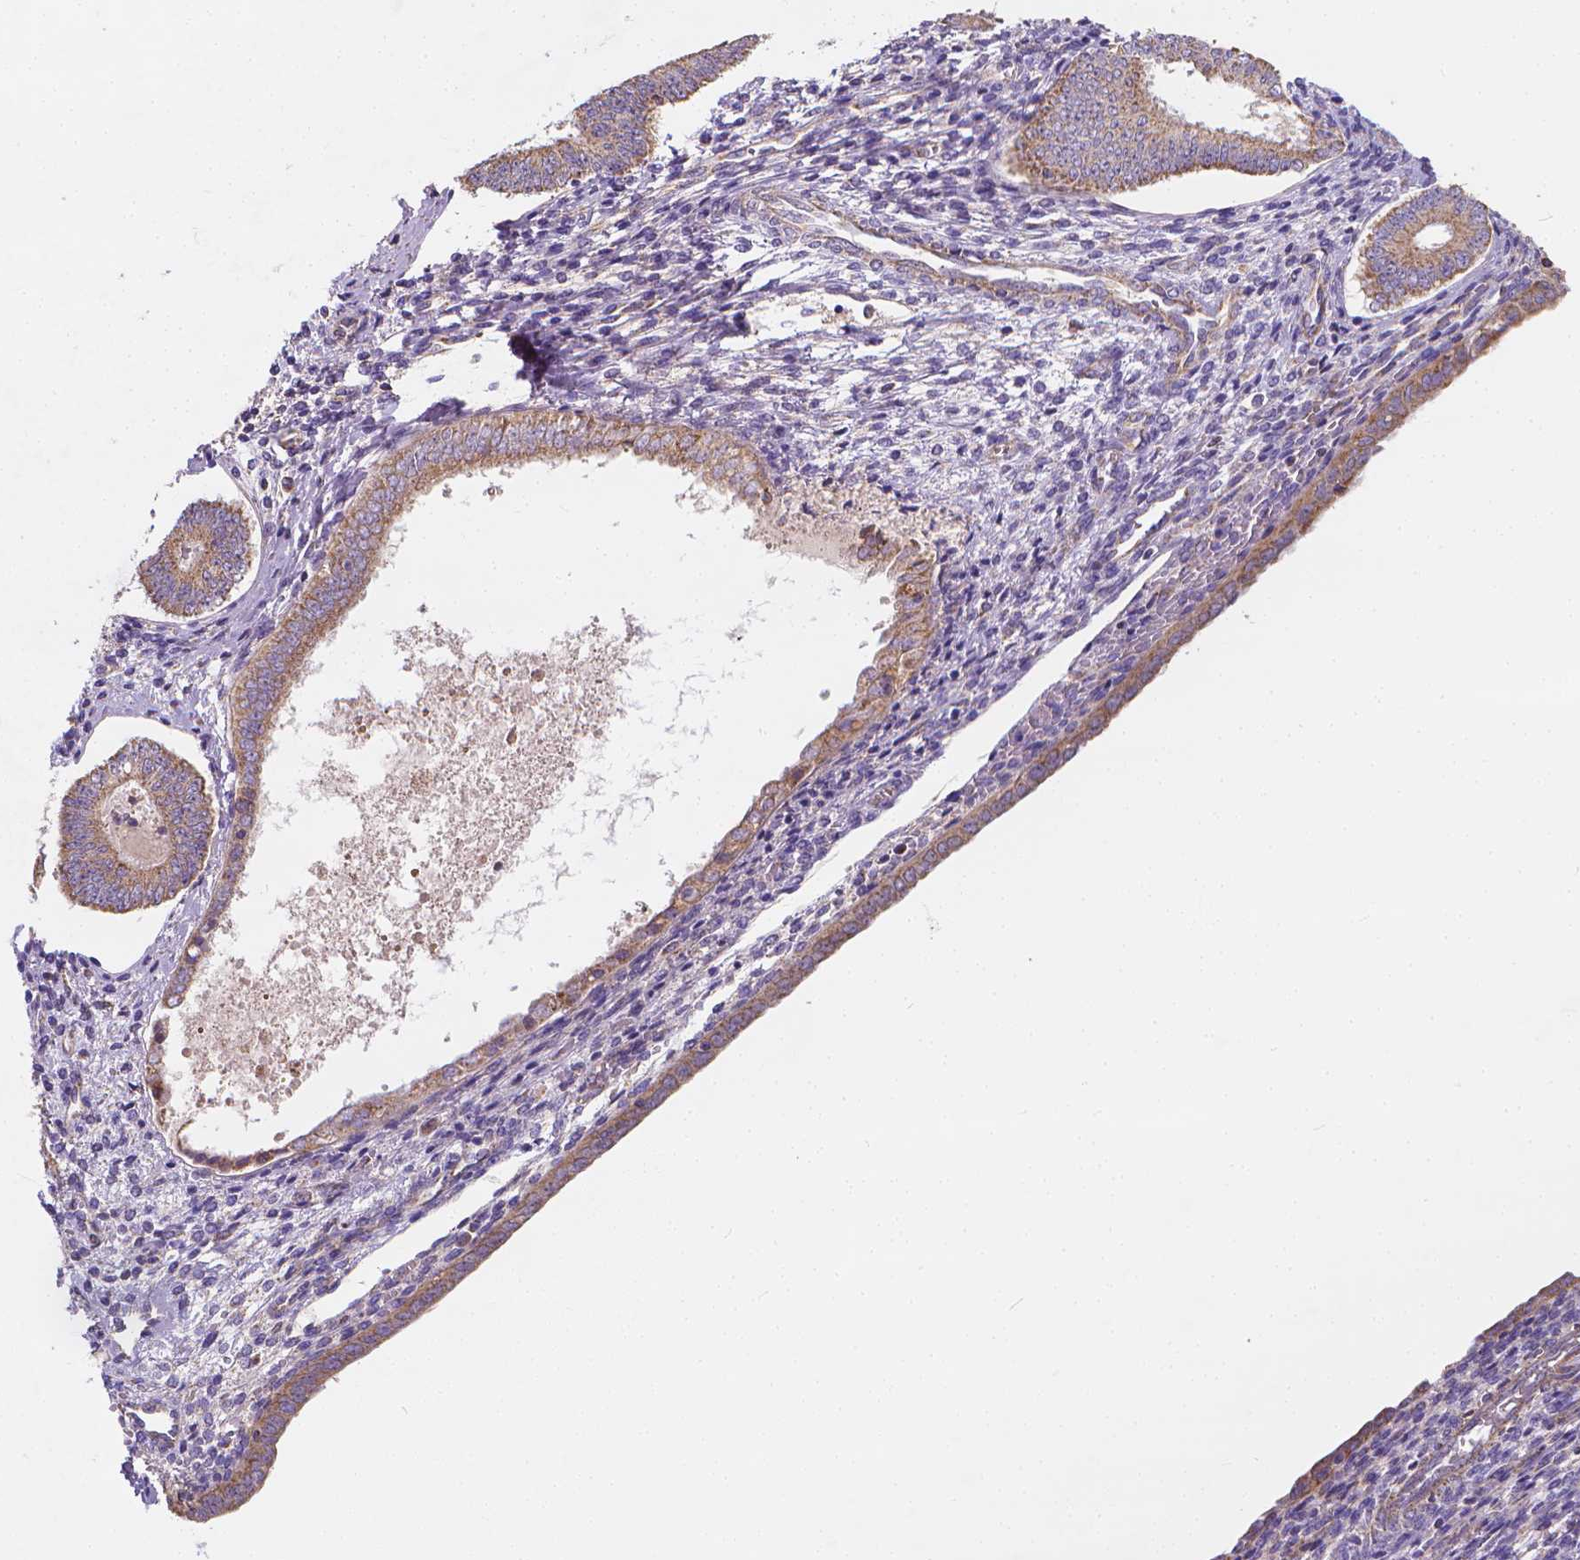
{"staining": {"intensity": "weak", "quantity": ">75%", "location": "cytoplasmic/membranous"}, "tissue": "cervical cancer", "cell_type": "Tumor cells", "image_type": "cancer", "snomed": [{"axis": "morphology", "description": "Squamous cell carcinoma, NOS"}, {"axis": "topography", "description": "Cervix"}], "caption": "Protein staining demonstrates weak cytoplasmic/membranous staining in about >75% of tumor cells in cervical squamous cell carcinoma.", "gene": "SNCAIP", "patient": {"sex": "female", "age": 59}}